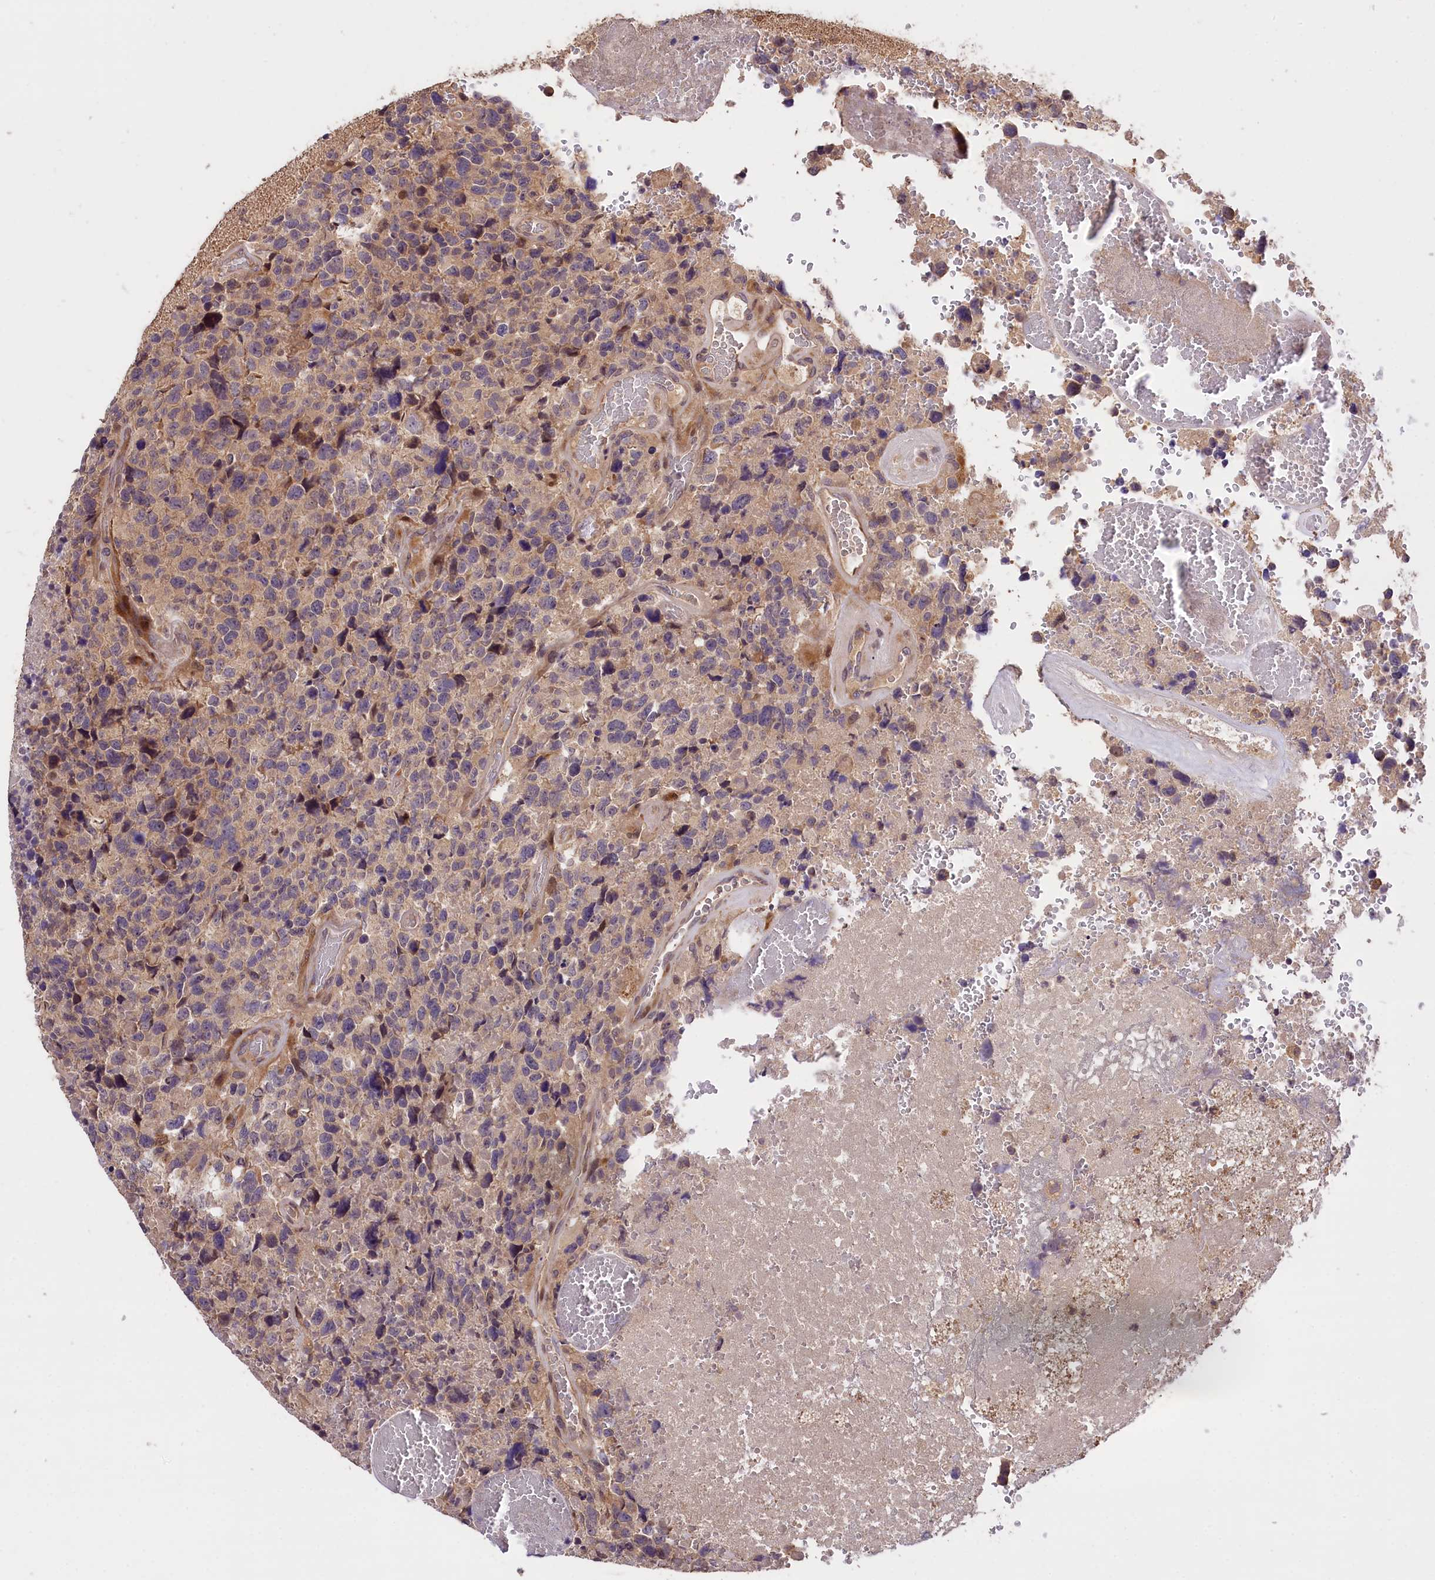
{"staining": {"intensity": "weak", "quantity": "25%-75%", "location": "cytoplasmic/membranous"}, "tissue": "glioma", "cell_type": "Tumor cells", "image_type": "cancer", "snomed": [{"axis": "morphology", "description": "Glioma, malignant, High grade"}, {"axis": "topography", "description": "Brain"}], "caption": "Malignant high-grade glioma tissue demonstrates weak cytoplasmic/membranous expression in approximately 25%-75% of tumor cells", "gene": "DNAJB9", "patient": {"sex": "male", "age": 69}}